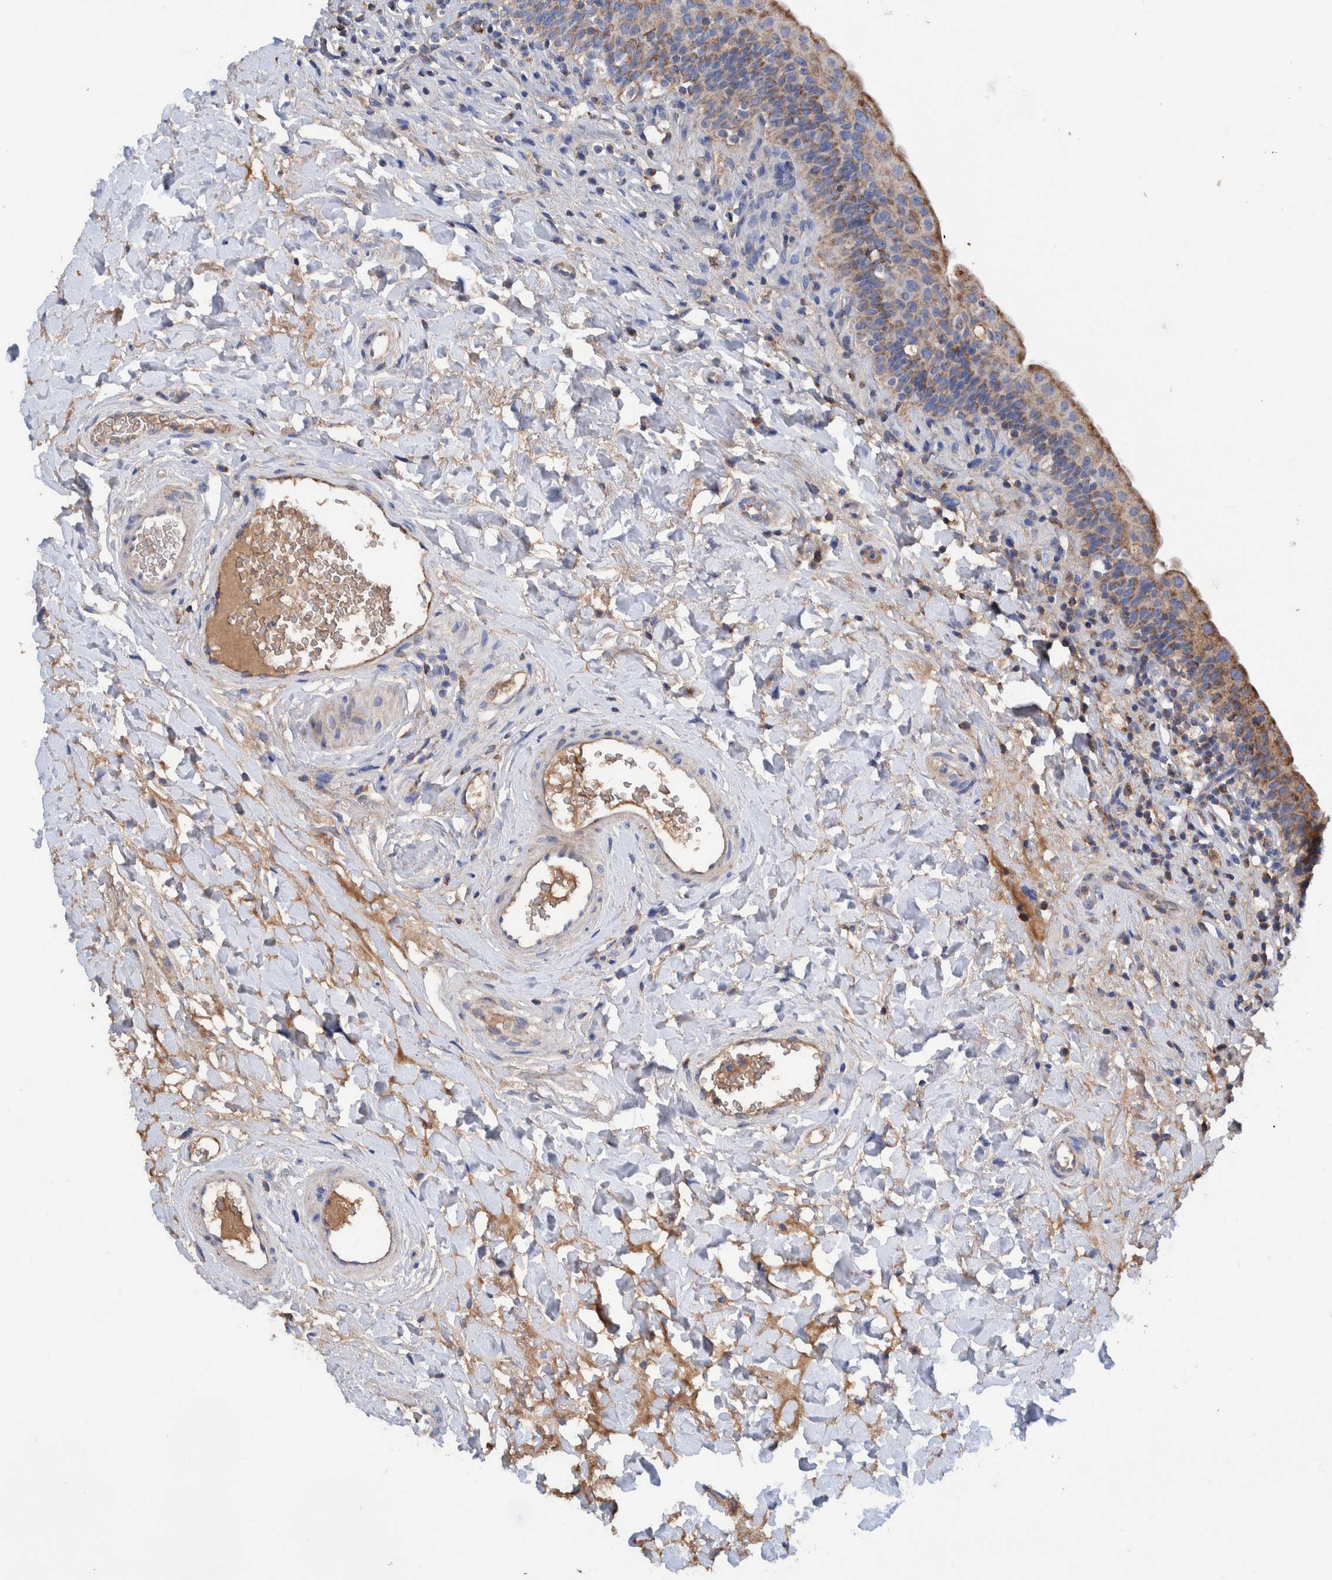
{"staining": {"intensity": "moderate", "quantity": ">75%", "location": "cytoplasmic/membranous"}, "tissue": "urinary bladder", "cell_type": "Urothelial cells", "image_type": "normal", "snomed": [{"axis": "morphology", "description": "Normal tissue, NOS"}, {"axis": "topography", "description": "Urinary bladder"}], "caption": "About >75% of urothelial cells in normal human urinary bladder exhibit moderate cytoplasmic/membranous protein positivity as visualized by brown immunohistochemical staining.", "gene": "DECR1", "patient": {"sex": "male", "age": 83}}